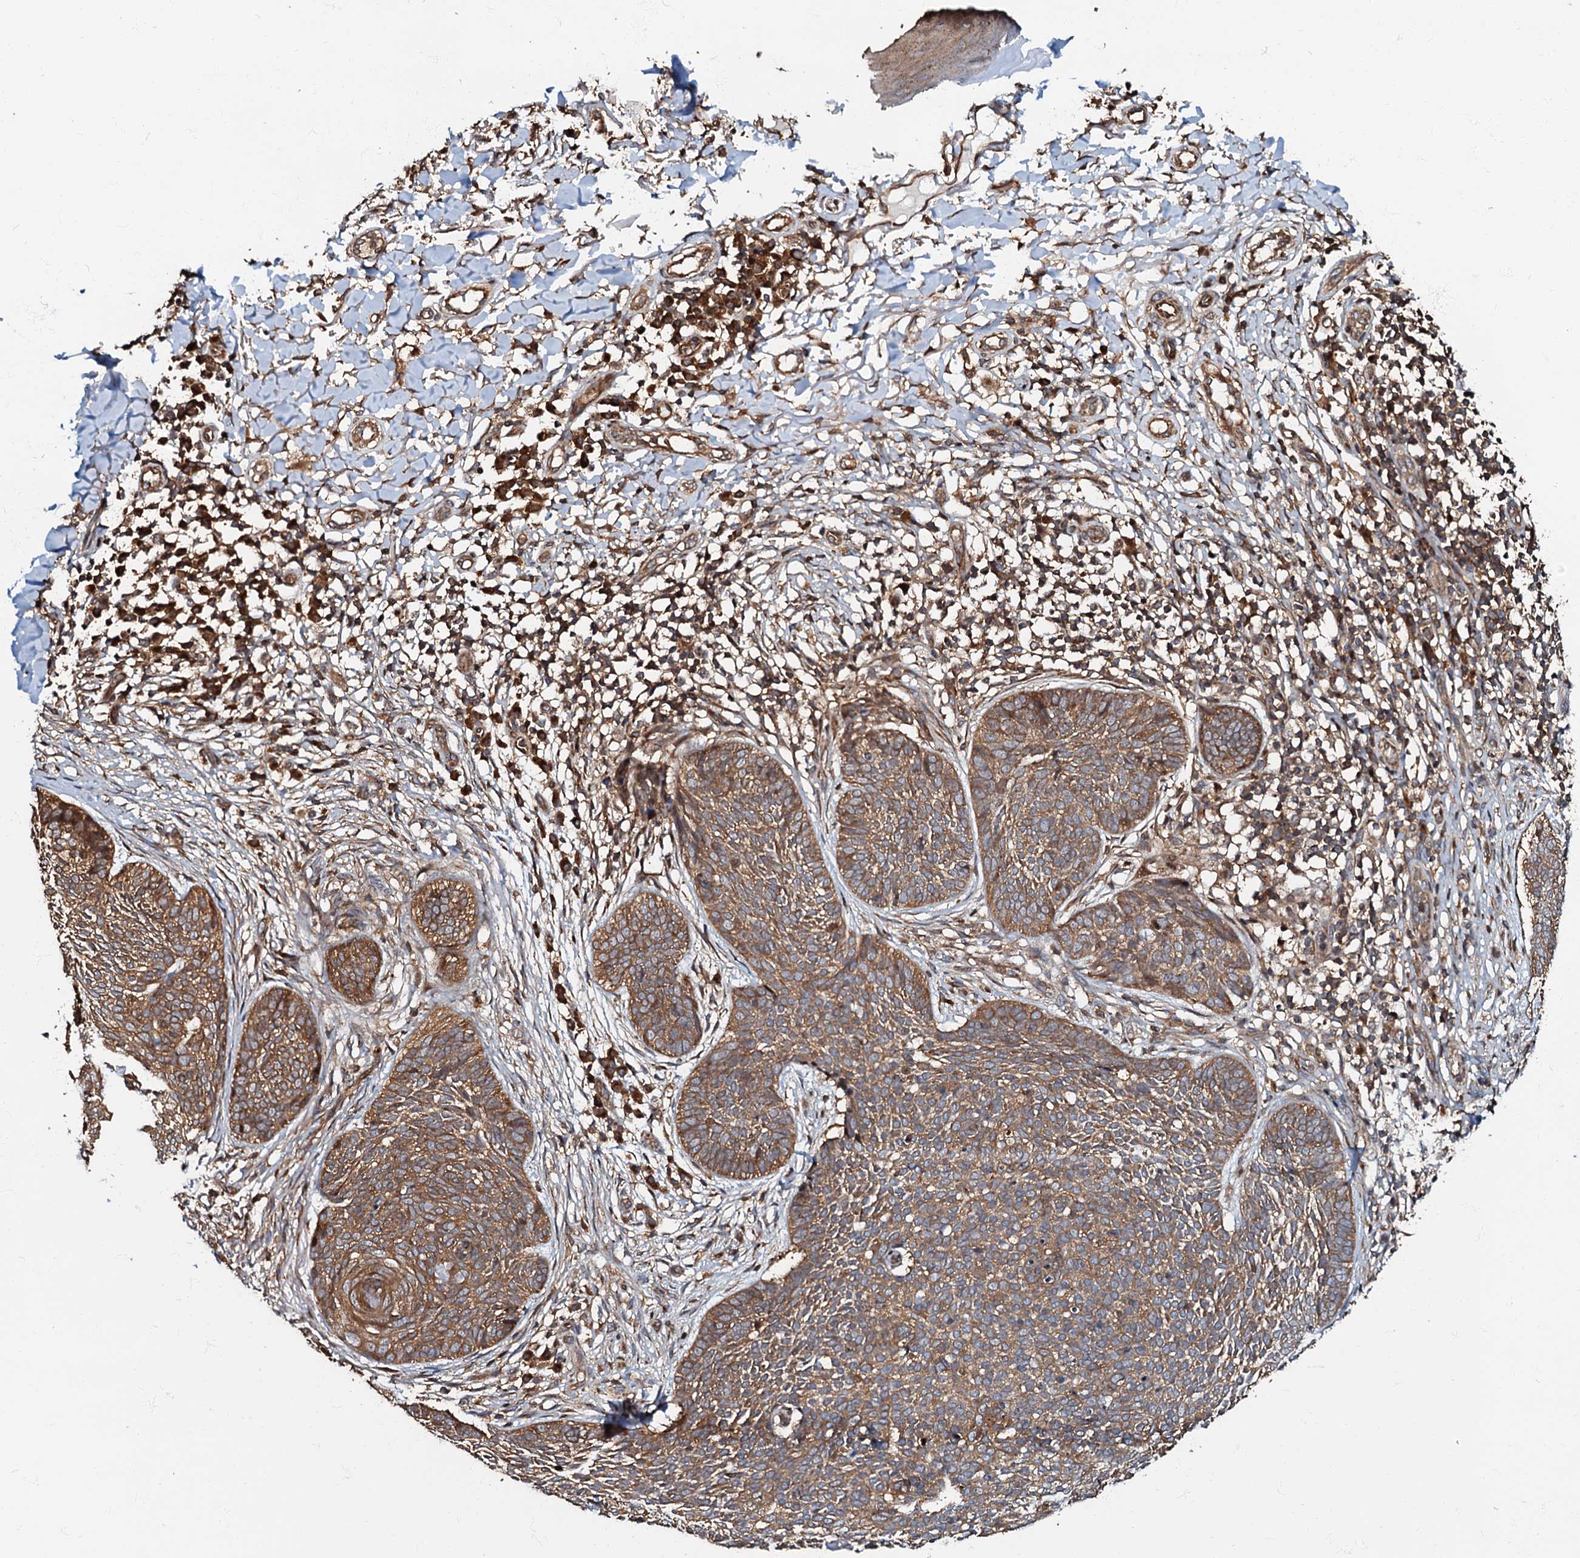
{"staining": {"intensity": "moderate", "quantity": ">75%", "location": "cytoplasmic/membranous"}, "tissue": "skin cancer", "cell_type": "Tumor cells", "image_type": "cancer", "snomed": [{"axis": "morphology", "description": "Basal cell carcinoma"}, {"axis": "topography", "description": "Skin"}], "caption": "This micrograph demonstrates IHC staining of human skin basal cell carcinoma, with medium moderate cytoplasmic/membranous positivity in approximately >75% of tumor cells.", "gene": "OSBP", "patient": {"sex": "female", "age": 64}}